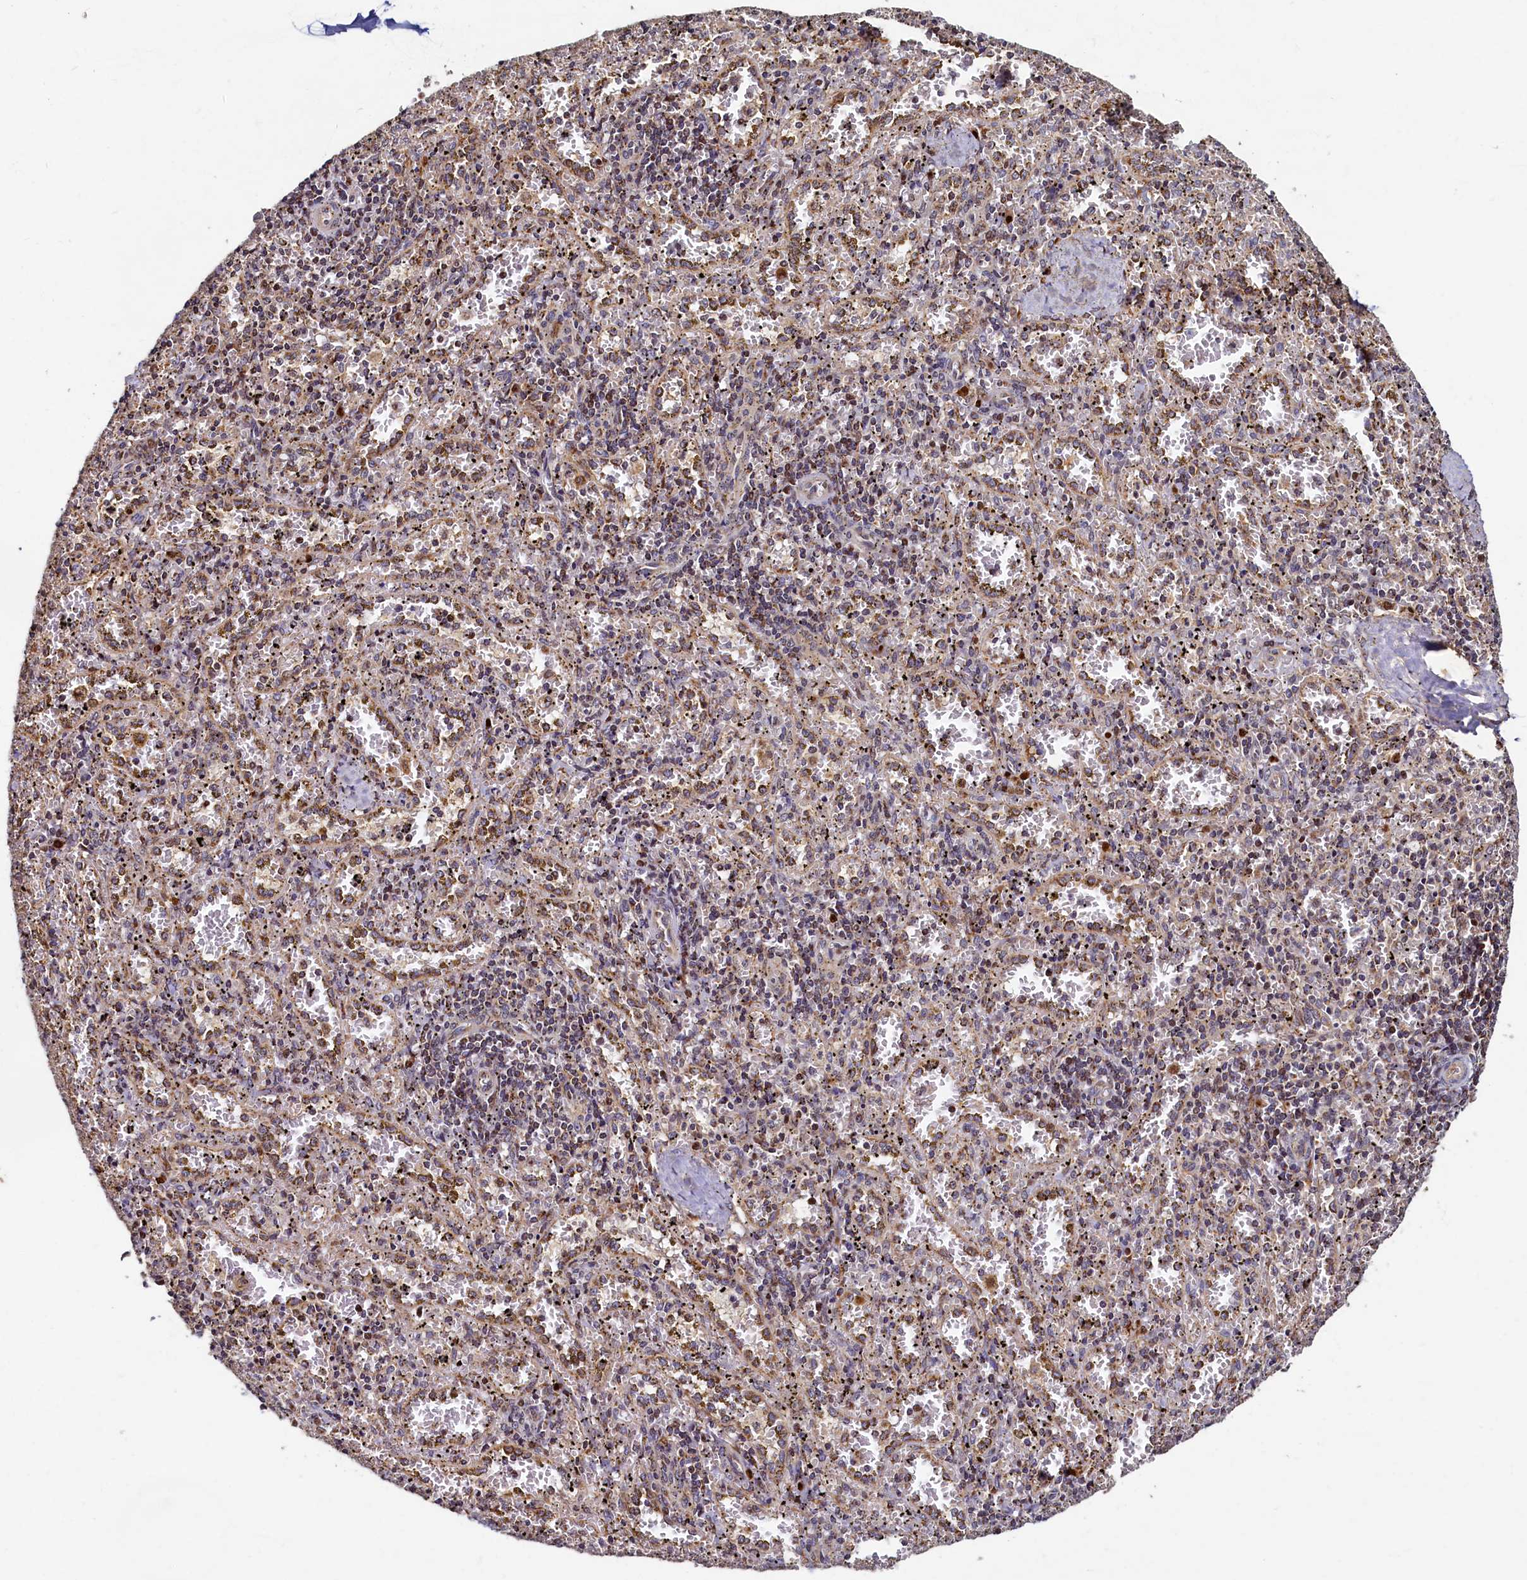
{"staining": {"intensity": "moderate", "quantity": "<25%", "location": "cytoplasmic/membranous"}, "tissue": "spleen", "cell_type": "Cells in red pulp", "image_type": "normal", "snomed": [{"axis": "morphology", "description": "Normal tissue, NOS"}, {"axis": "topography", "description": "Spleen"}], "caption": "A brown stain highlights moderate cytoplasmic/membranous staining of a protein in cells in red pulp of unremarkable spleen.", "gene": "NCKAP5L", "patient": {"sex": "male", "age": 11}}